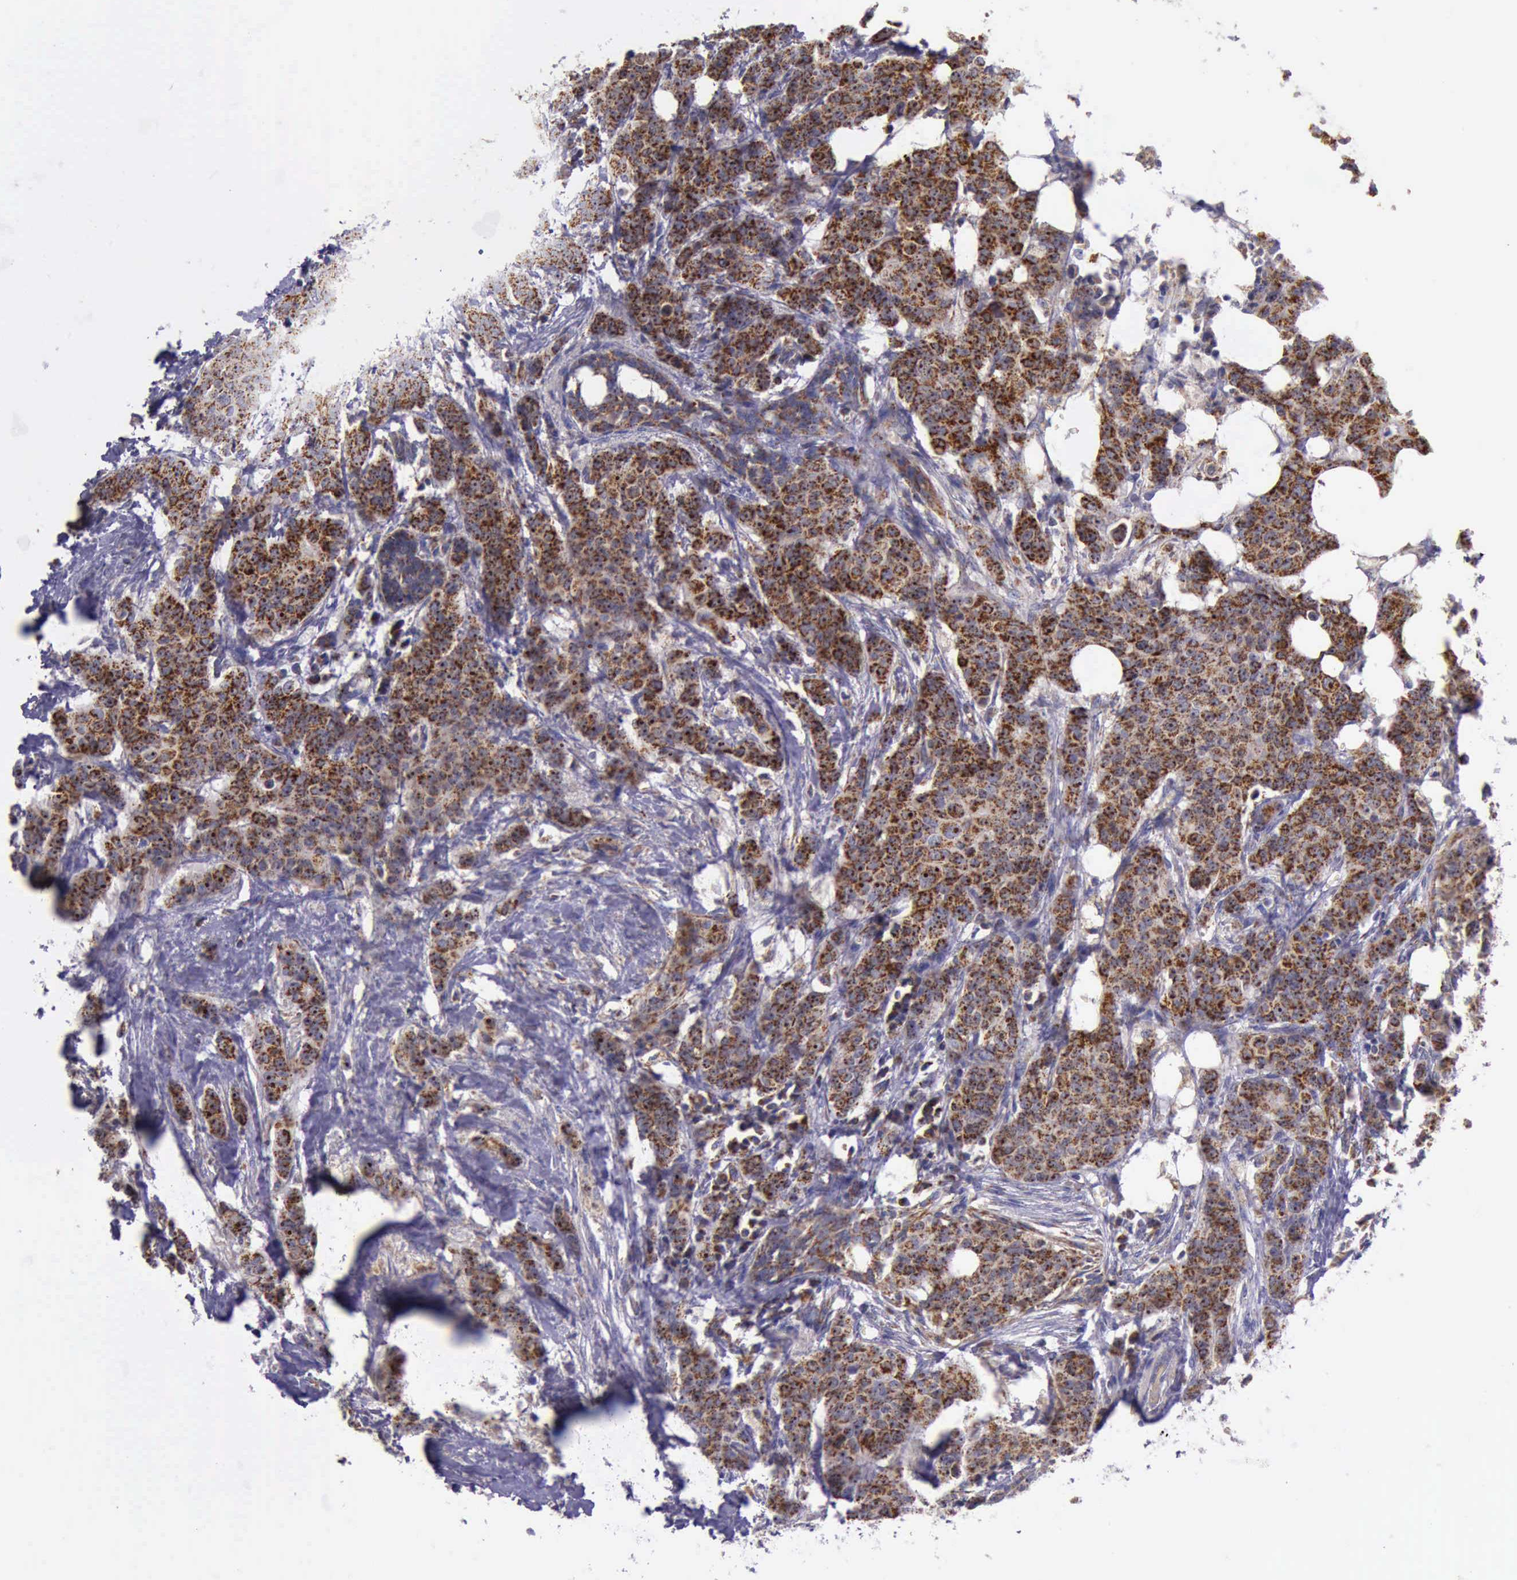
{"staining": {"intensity": "strong", "quantity": ">75%", "location": "cytoplasmic/membranous"}, "tissue": "breast cancer", "cell_type": "Tumor cells", "image_type": "cancer", "snomed": [{"axis": "morphology", "description": "Duct carcinoma"}, {"axis": "topography", "description": "Breast"}], "caption": "Breast infiltrating ductal carcinoma stained with DAB (3,3'-diaminobenzidine) immunohistochemistry (IHC) reveals high levels of strong cytoplasmic/membranous positivity in approximately >75% of tumor cells. Nuclei are stained in blue.", "gene": "TXN2", "patient": {"sex": "female", "age": 40}}